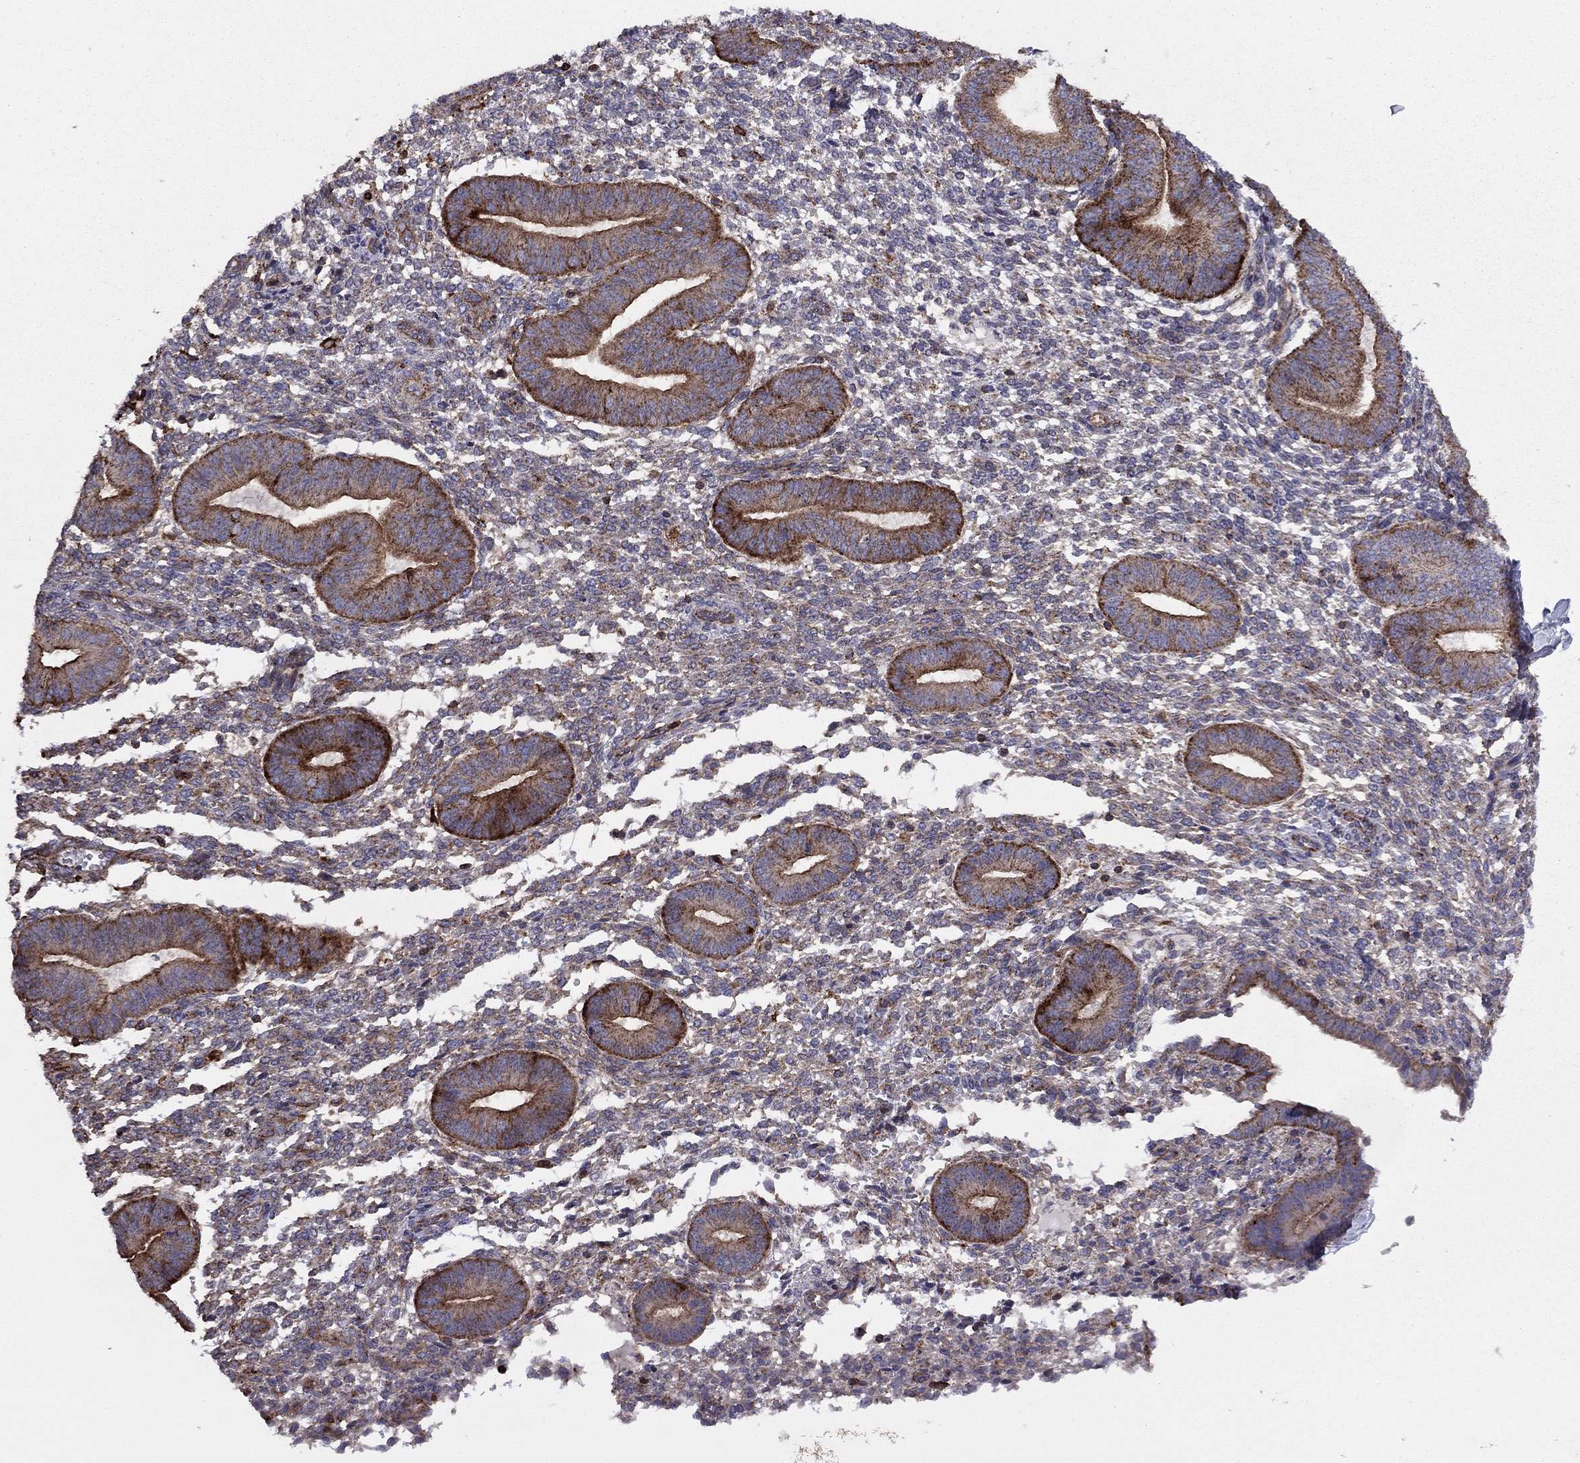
{"staining": {"intensity": "weak", "quantity": "25%-75%", "location": "cytoplasmic/membranous"}, "tissue": "endometrium", "cell_type": "Cells in endometrial stroma", "image_type": "normal", "snomed": [{"axis": "morphology", "description": "Normal tissue, NOS"}, {"axis": "topography", "description": "Endometrium"}], "caption": "A low amount of weak cytoplasmic/membranous staining is appreciated in about 25%-75% of cells in endometrial stroma in normal endometrium. (DAB (3,3'-diaminobenzidine) IHC with brightfield microscopy, high magnification).", "gene": "ALG6", "patient": {"sex": "female", "age": 47}}